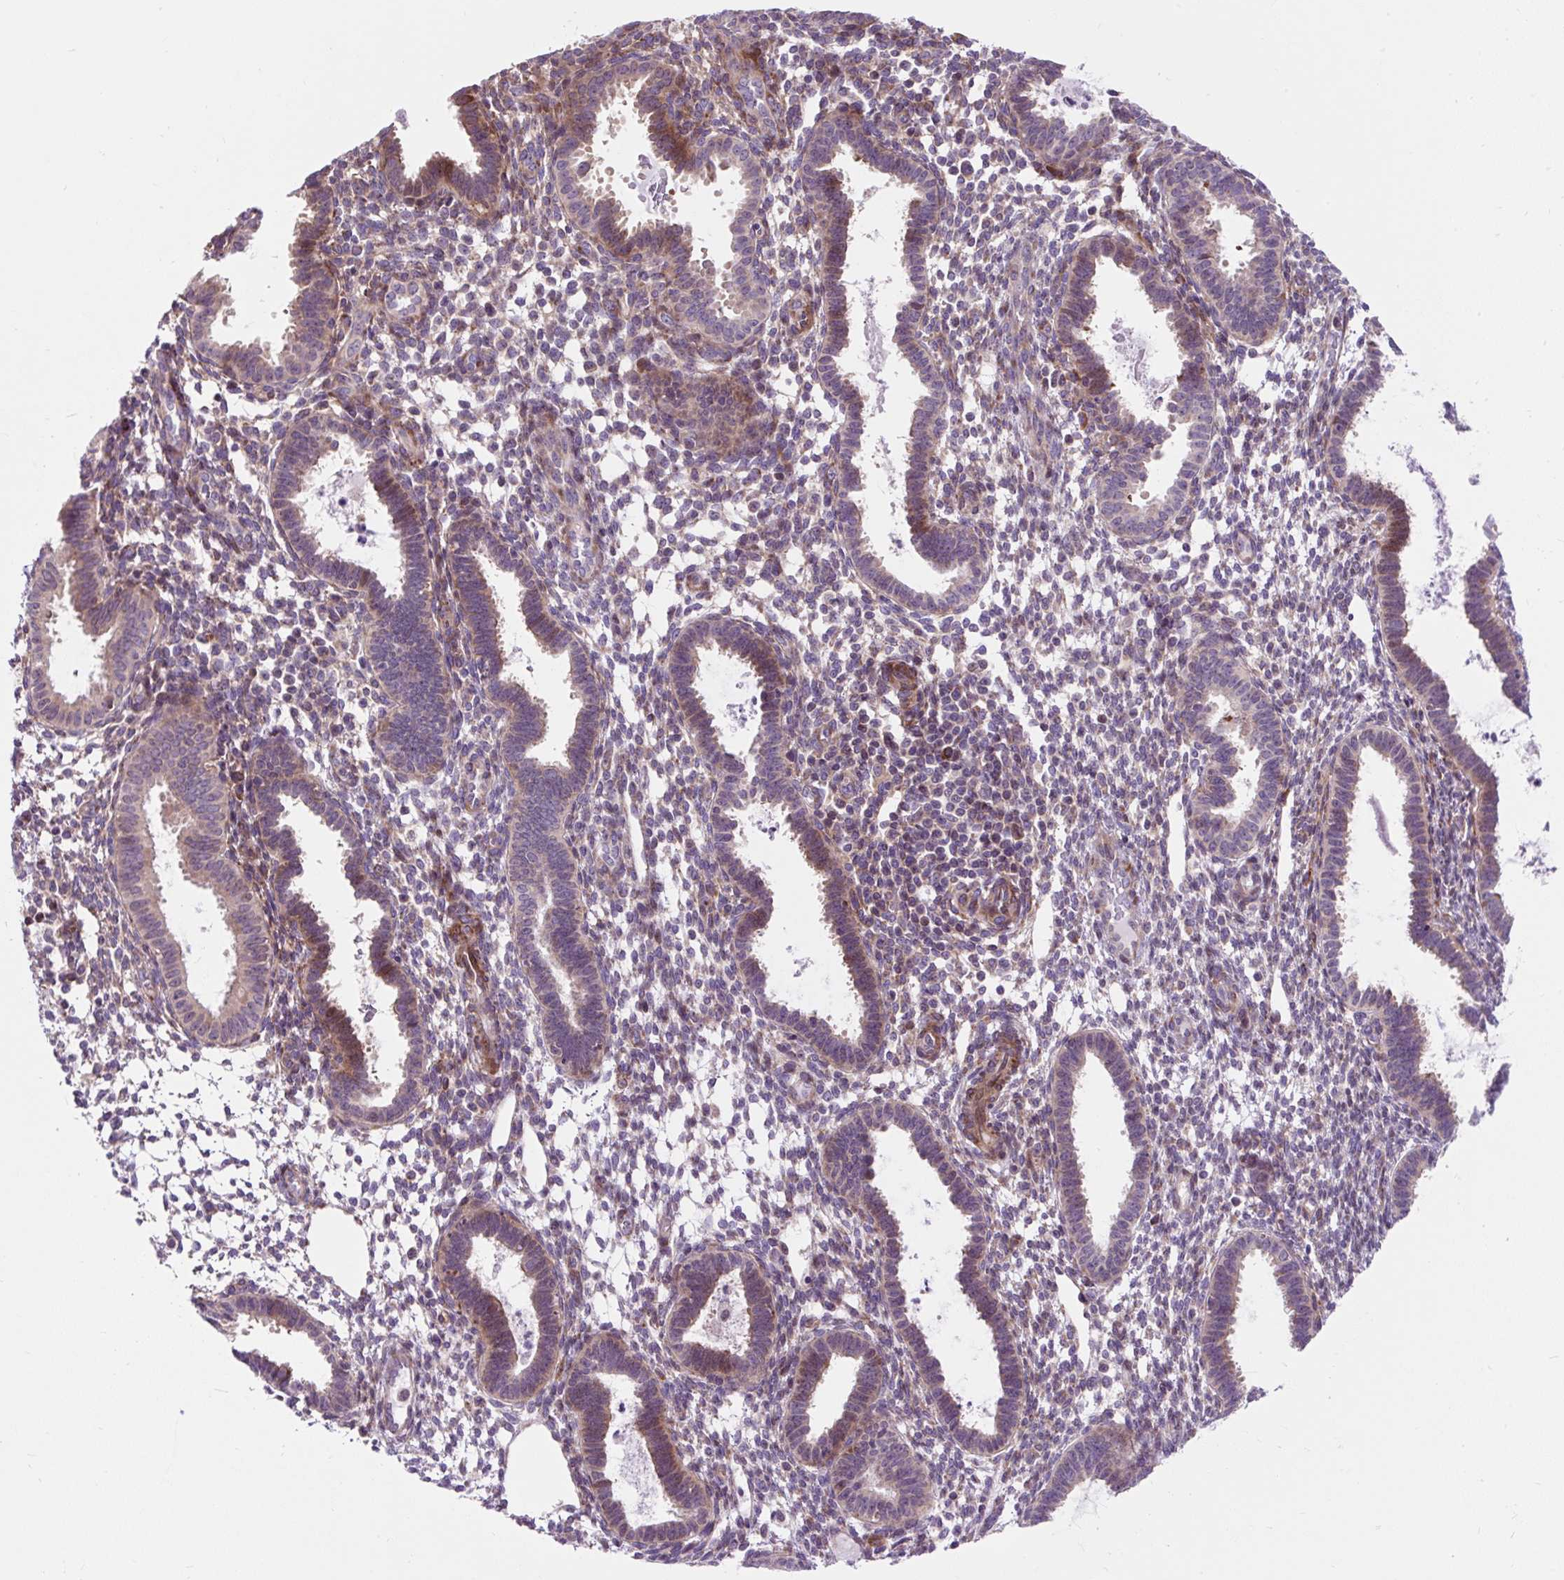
{"staining": {"intensity": "moderate", "quantity": "25%-75%", "location": "cytoplasmic/membranous"}, "tissue": "endometrial cancer", "cell_type": "Tumor cells", "image_type": "cancer", "snomed": [{"axis": "morphology", "description": "Adenocarcinoma, NOS"}, {"axis": "topography", "description": "Uterus"}], "caption": "IHC (DAB) staining of human adenocarcinoma (endometrial) displays moderate cytoplasmic/membranous protein staining in about 25%-75% of tumor cells. (brown staining indicates protein expression, while blue staining denotes nuclei).", "gene": "CISD3", "patient": {"sex": "female", "age": 44}}